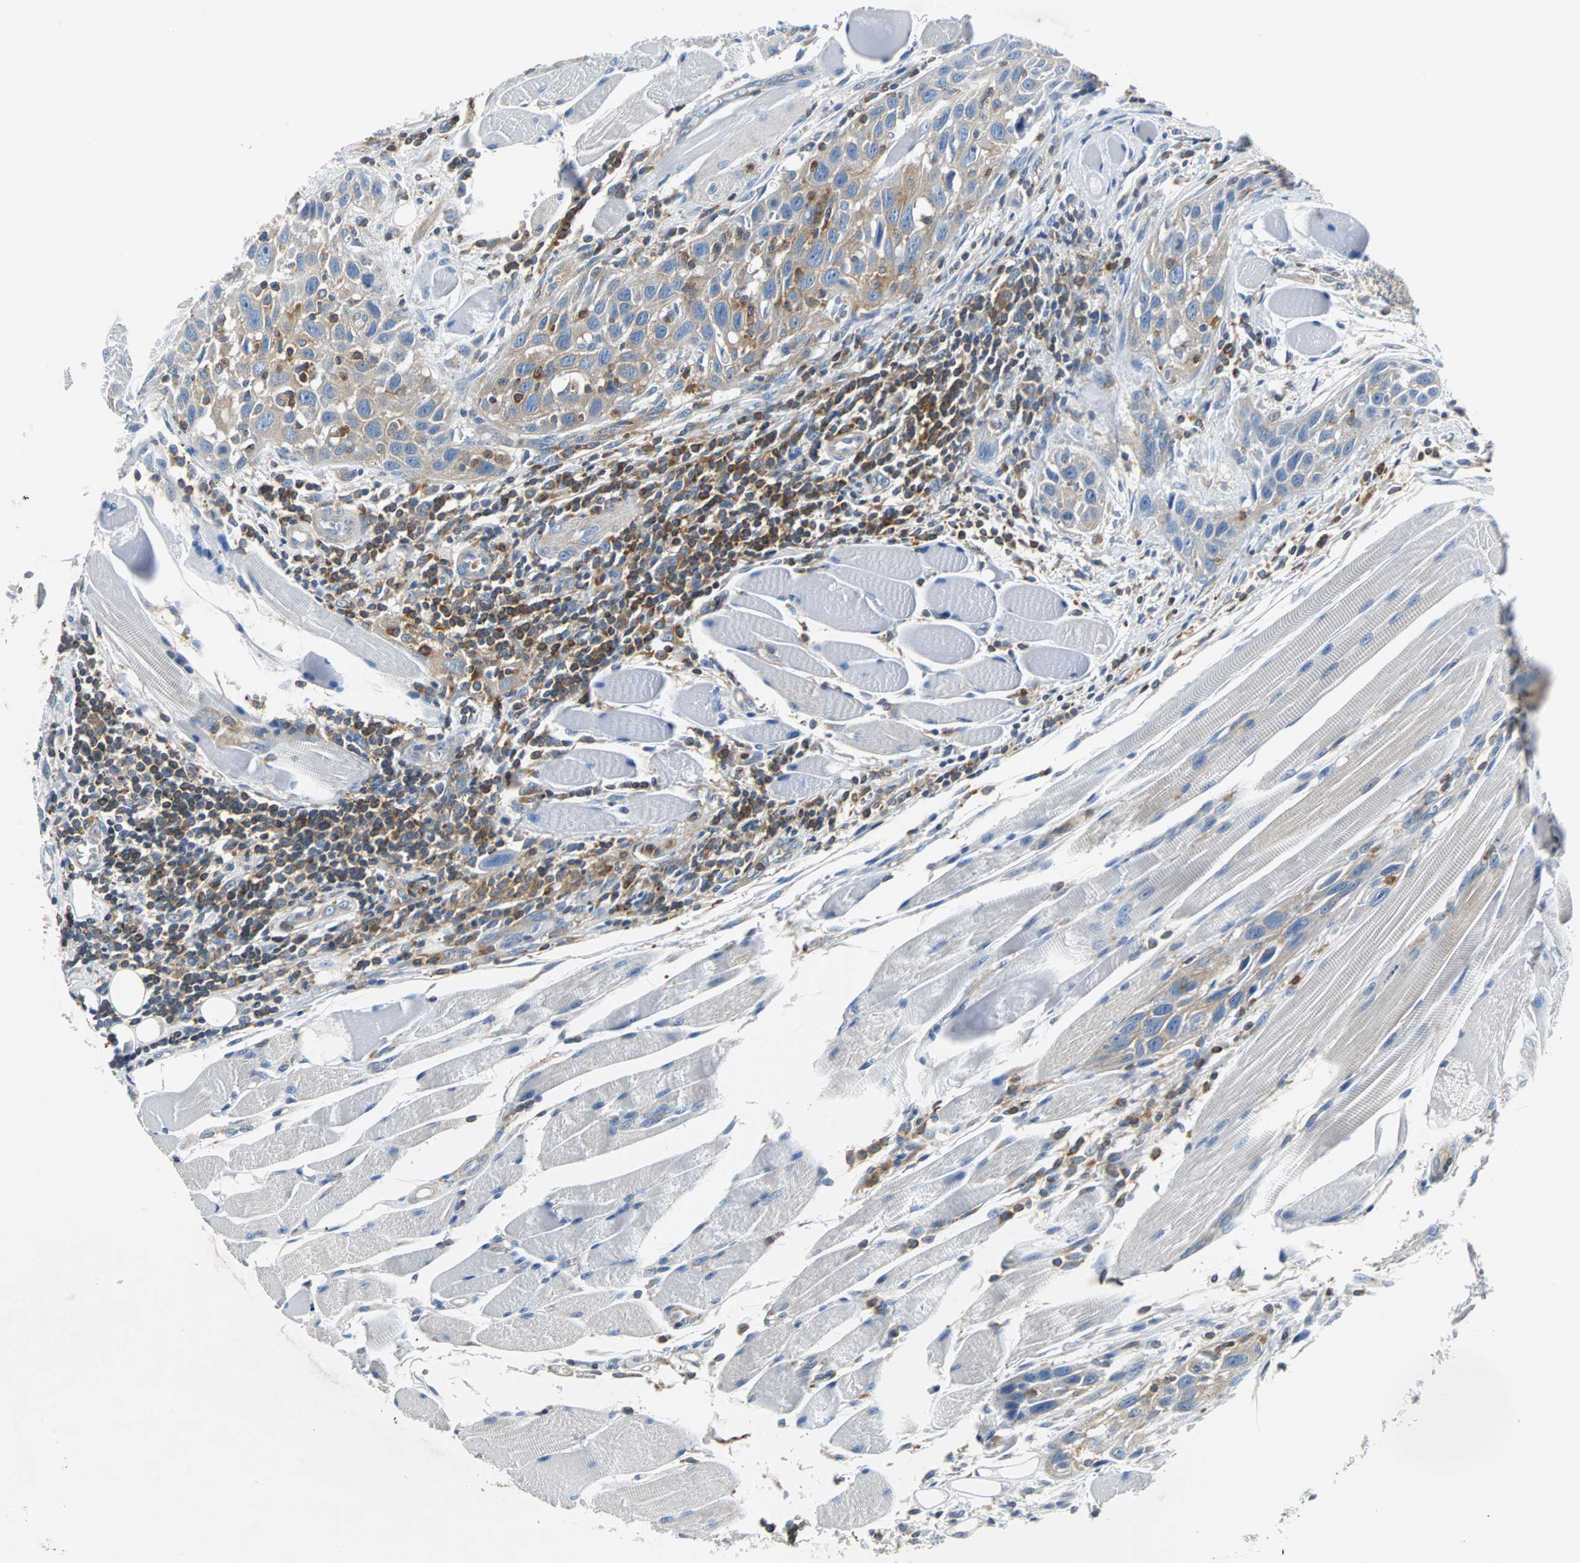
{"staining": {"intensity": "weak", "quantity": ">75%", "location": "cytoplasmic/membranous"}, "tissue": "head and neck cancer", "cell_type": "Tumor cells", "image_type": "cancer", "snomed": [{"axis": "morphology", "description": "Squamous cell carcinoma, NOS"}, {"axis": "topography", "description": "Oral tissue"}, {"axis": "topography", "description": "Head-Neck"}], "caption": "Human head and neck squamous cell carcinoma stained with a protein marker demonstrates weak staining in tumor cells.", "gene": "TSC22D4", "patient": {"sex": "female", "age": 50}}